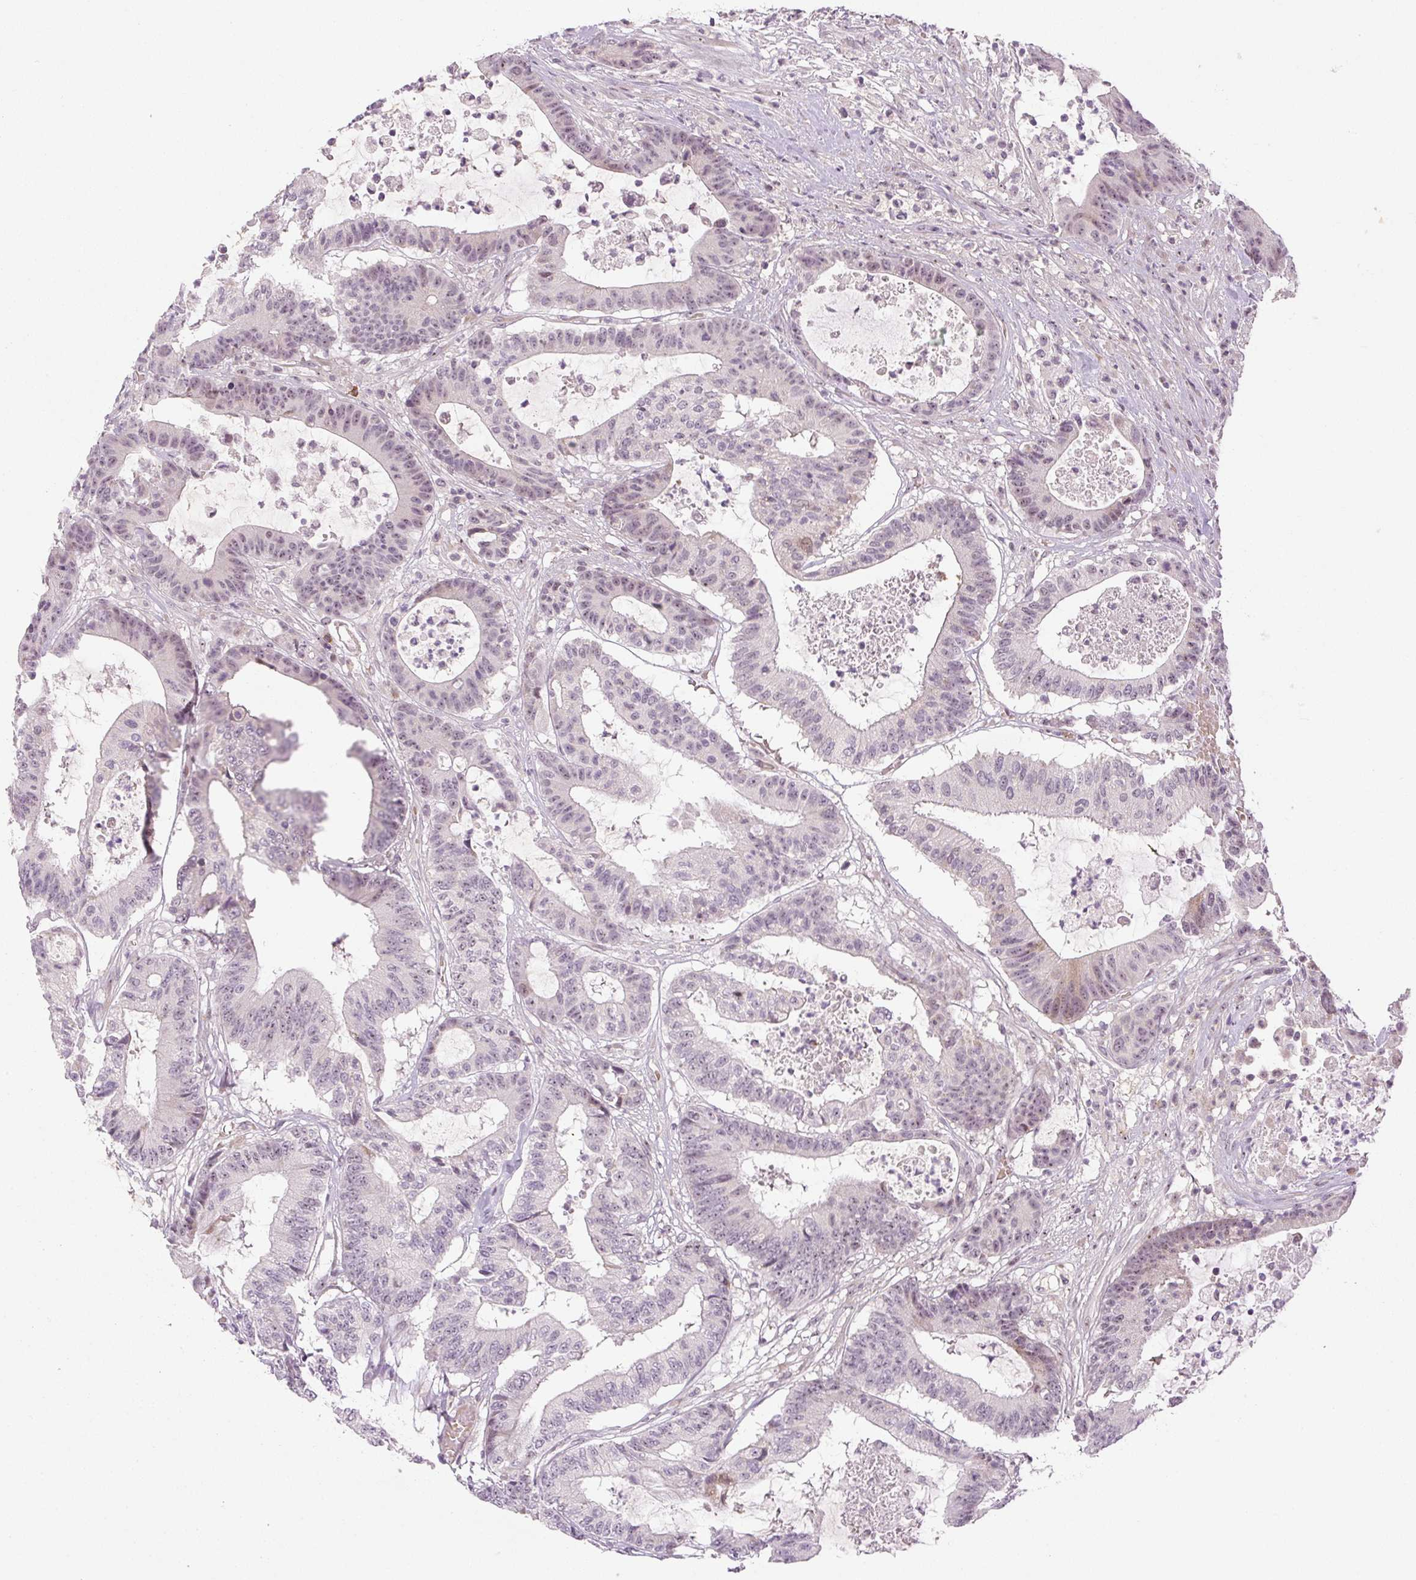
{"staining": {"intensity": "weak", "quantity": "25%-75%", "location": "nuclear"}, "tissue": "colorectal cancer", "cell_type": "Tumor cells", "image_type": "cancer", "snomed": [{"axis": "morphology", "description": "Adenocarcinoma, NOS"}, {"axis": "topography", "description": "Colon"}], "caption": "Immunohistochemistry staining of adenocarcinoma (colorectal), which exhibits low levels of weak nuclear expression in approximately 25%-75% of tumor cells indicating weak nuclear protein staining. The staining was performed using DAB (3,3'-diaminobenzidine) (brown) for protein detection and nuclei were counterstained in hematoxylin (blue).", "gene": "AAR2", "patient": {"sex": "female", "age": 84}}